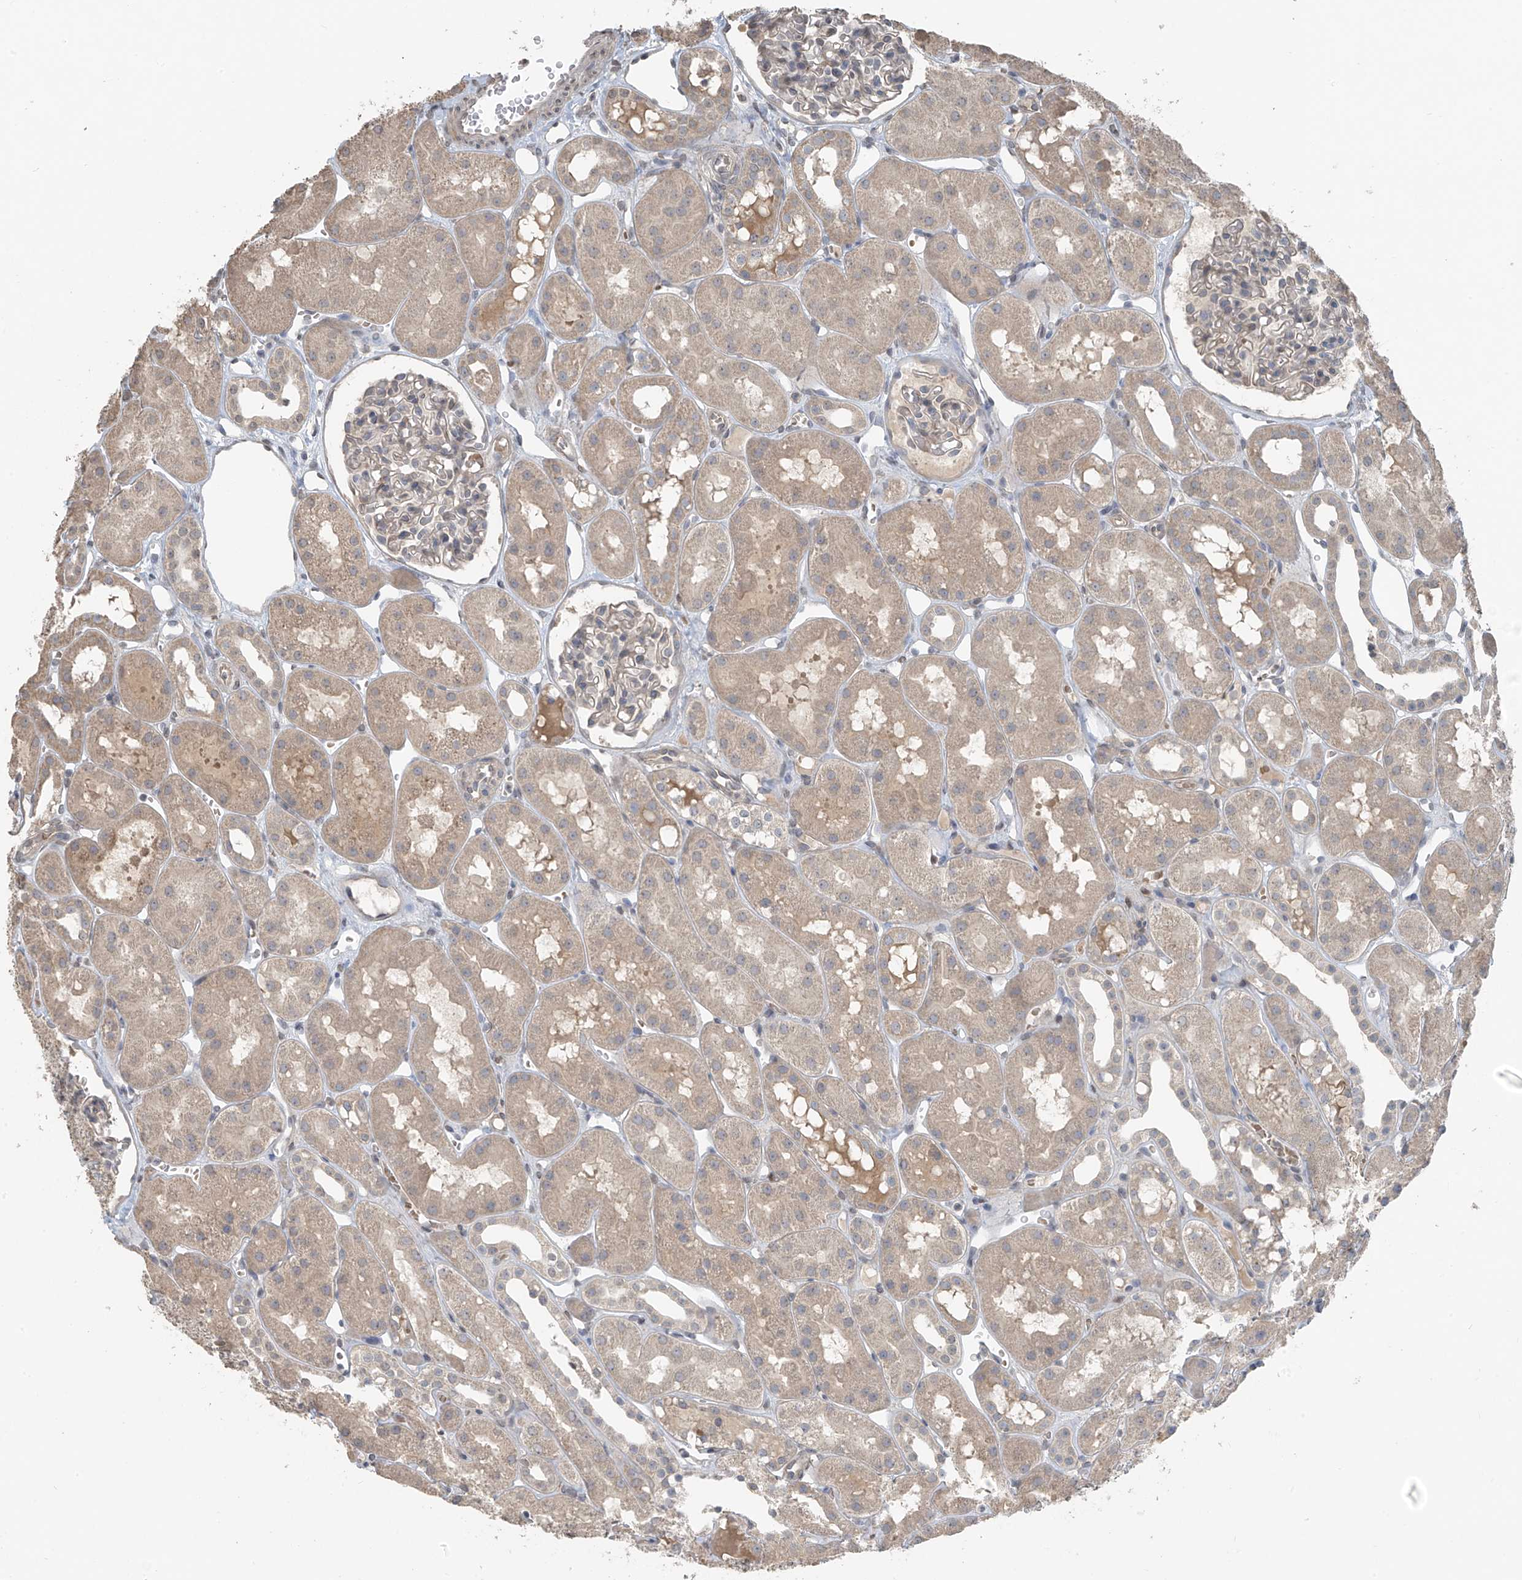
{"staining": {"intensity": "negative", "quantity": "none", "location": "none"}, "tissue": "kidney", "cell_type": "Cells in glomeruli", "image_type": "normal", "snomed": [{"axis": "morphology", "description": "Normal tissue, NOS"}, {"axis": "topography", "description": "Kidney"}], "caption": "This is an immunohistochemistry image of normal kidney. There is no expression in cells in glomeruli.", "gene": "HOXA11", "patient": {"sex": "male", "age": 16}}